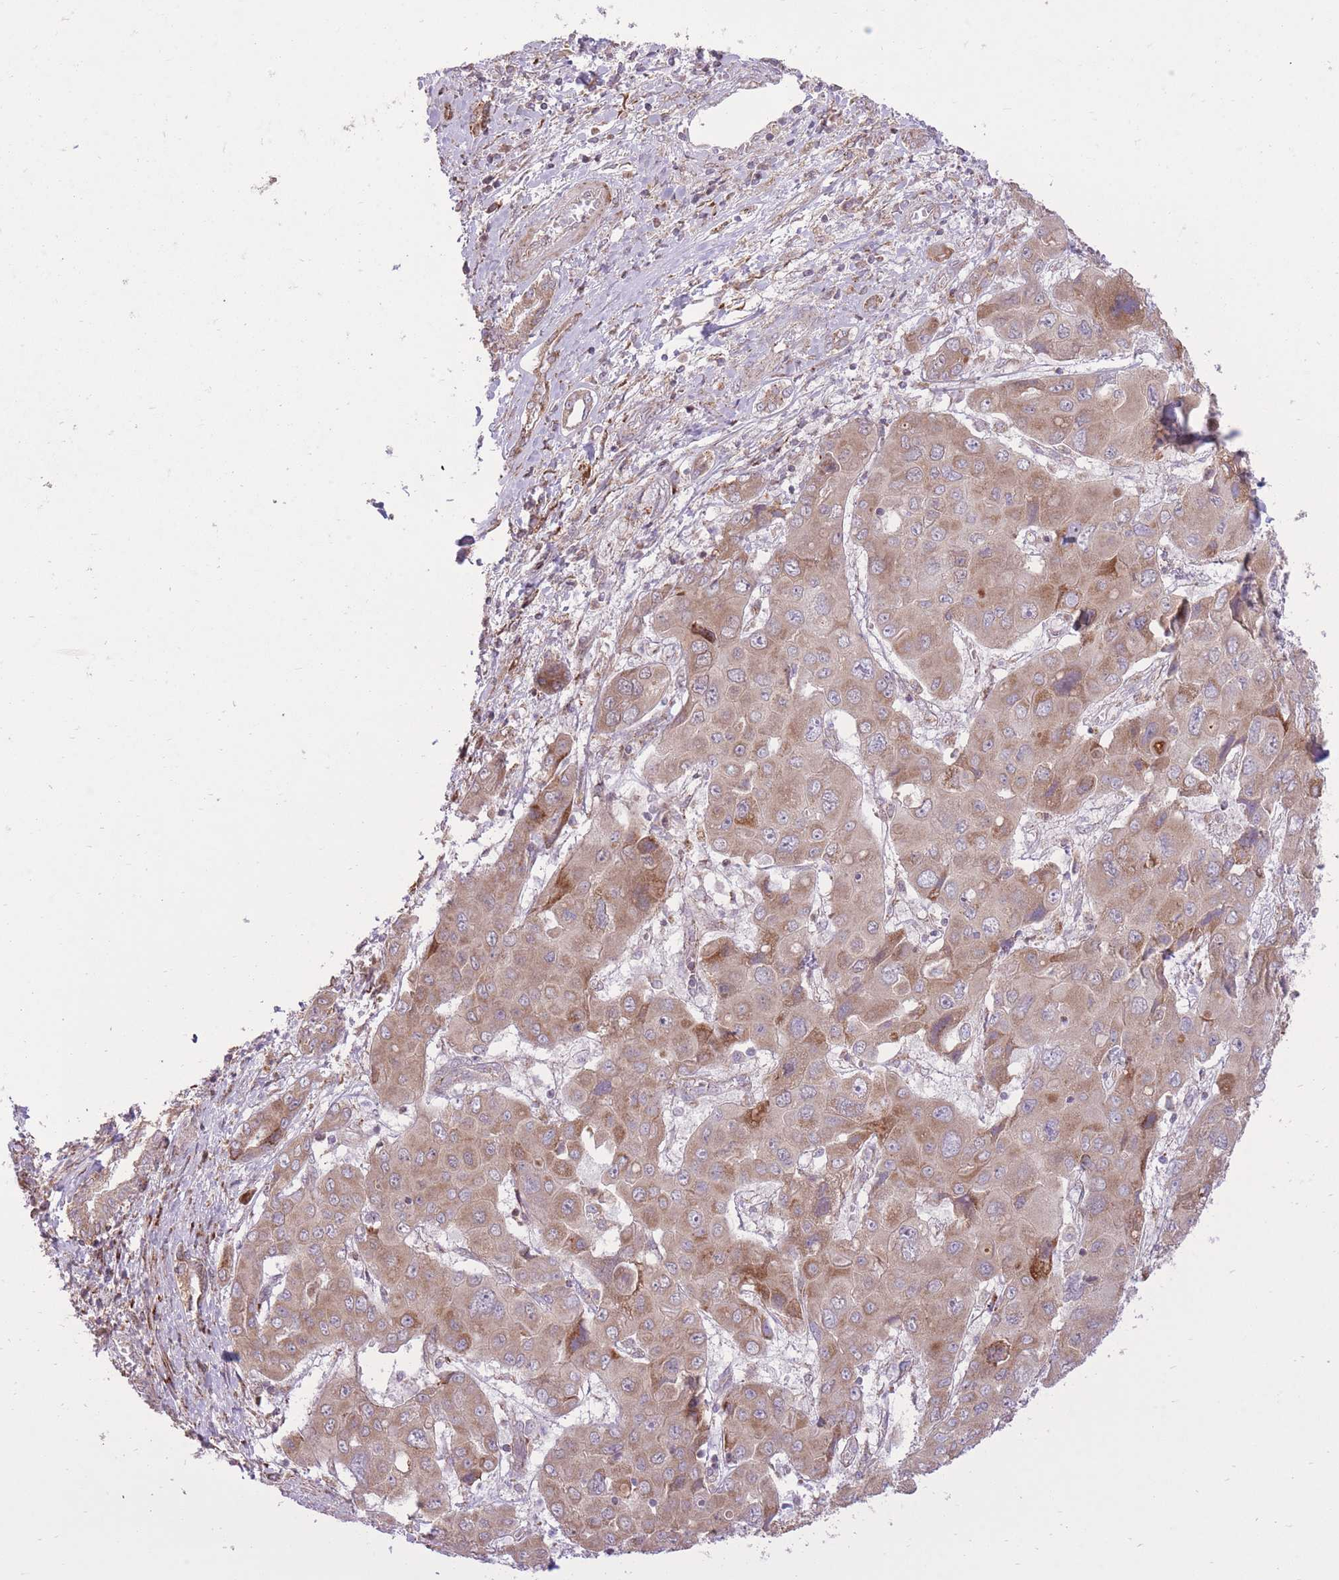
{"staining": {"intensity": "moderate", "quantity": ">75%", "location": "cytoplasmic/membranous"}, "tissue": "liver cancer", "cell_type": "Tumor cells", "image_type": "cancer", "snomed": [{"axis": "morphology", "description": "Cholangiocarcinoma"}, {"axis": "topography", "description": "Liver"}], "caption": "High-magnification brightfield microscopy of cholangiocarcinoma (liver) stained with DAB (3,3'-diaminobenzidine) (brown) and counterstained with hematoxylin (blue). tumor cells exhibit moderate cytoplasmic/membranous staining is seen in approximately>75% of cells.", "gene": "SLC4A4", "patient": {"sex": "male", "age": 67}}